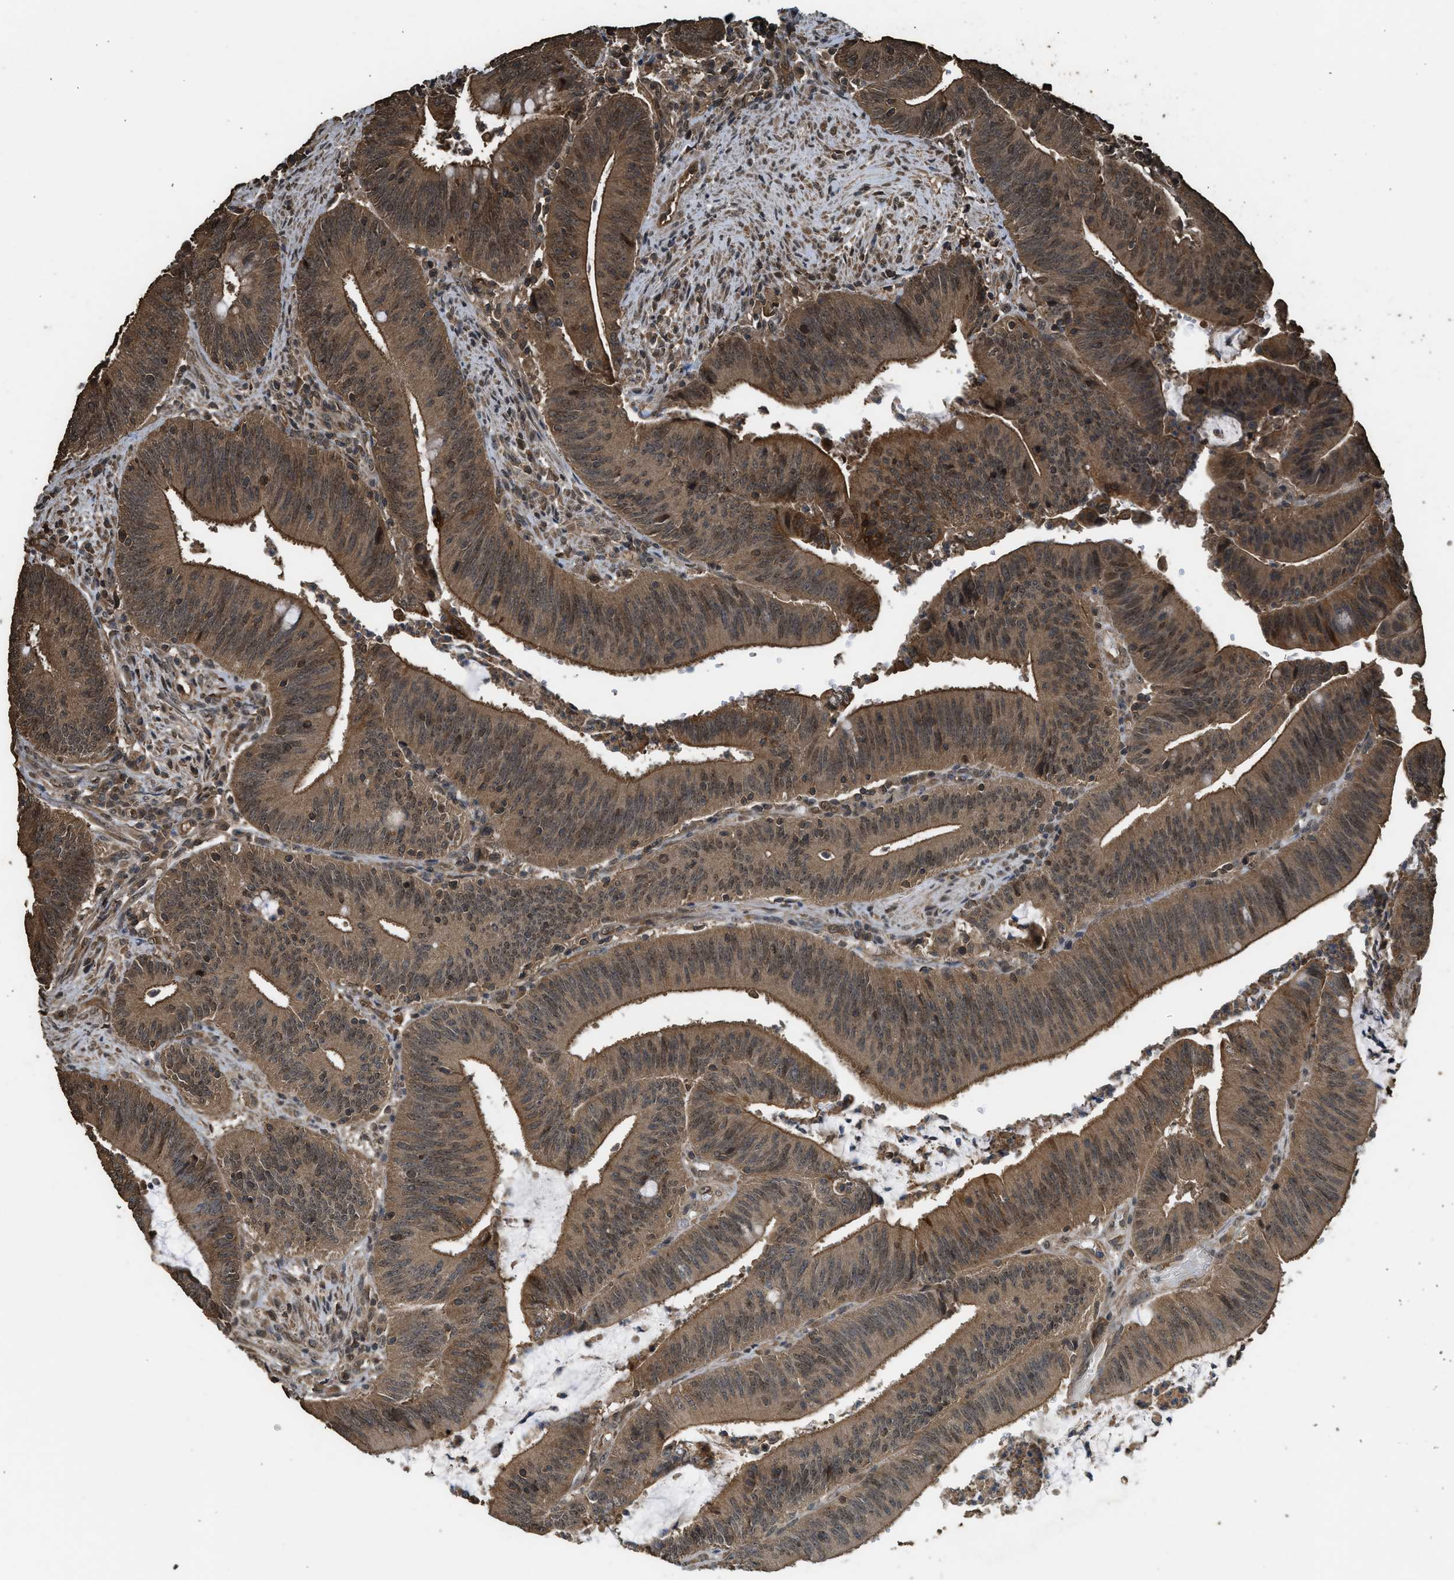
{"staining": {"intensity": "strong", "quantity": ">75%", "location": "cytoplasmic/membranous"}, "tissue": "colorectal cancer", "cell_type": "Tumor cells", "image_type": "cancer", "snomed": [{"axis": "morphology", "description": "Normal tissue, NOS"}, {"axis": "morphology", "description": "Adenocarcinoma, NOS"}, {"axis": "topography", "description": "Rectum"}], "caption": "Colorectal adenocarcinoma stained with immunohistochemistry demonstrates strong cytoplasmic/membranous staining in approximately >75% of tumor cells.", "gene": "MYBL2", "patient": {"sex": "female", "age": 66}}